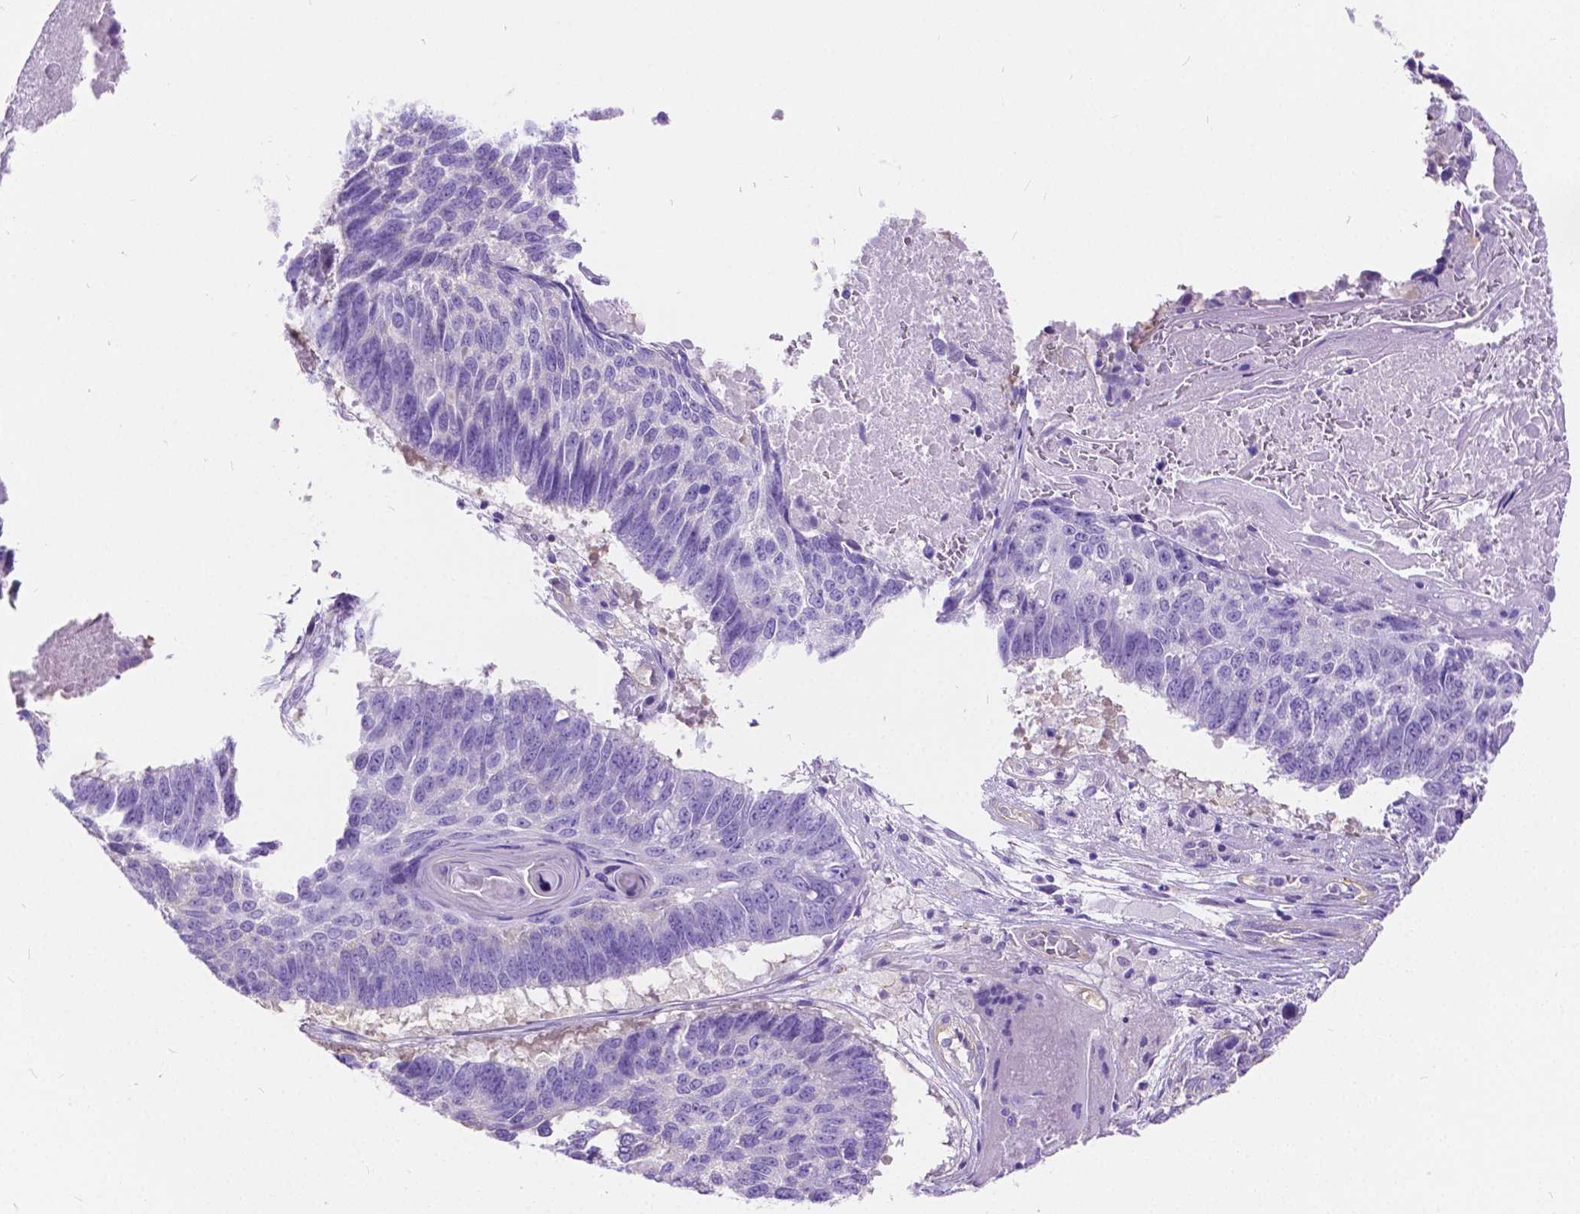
{"staining": {"intensity": "negative", "quantity": "none", "location": "none"}, "tissue": "lung cancer", "cell_type": "Tumor cells", "image_type": "cancer", "snomed": [{"axis": "morphology", "description": "Squamous cell carcinoma, NOS"}, {"axis": "topography", "description": "Lung"}], "caption": "An IHC micrograph of lung cancer (squamous cell carcinoma) is shown. There is no staining in tumor cells of lung cancer (squamous cell carcinoma).", "gene": "CHRM1", "patient": {"sex": "male", "age": 73}}